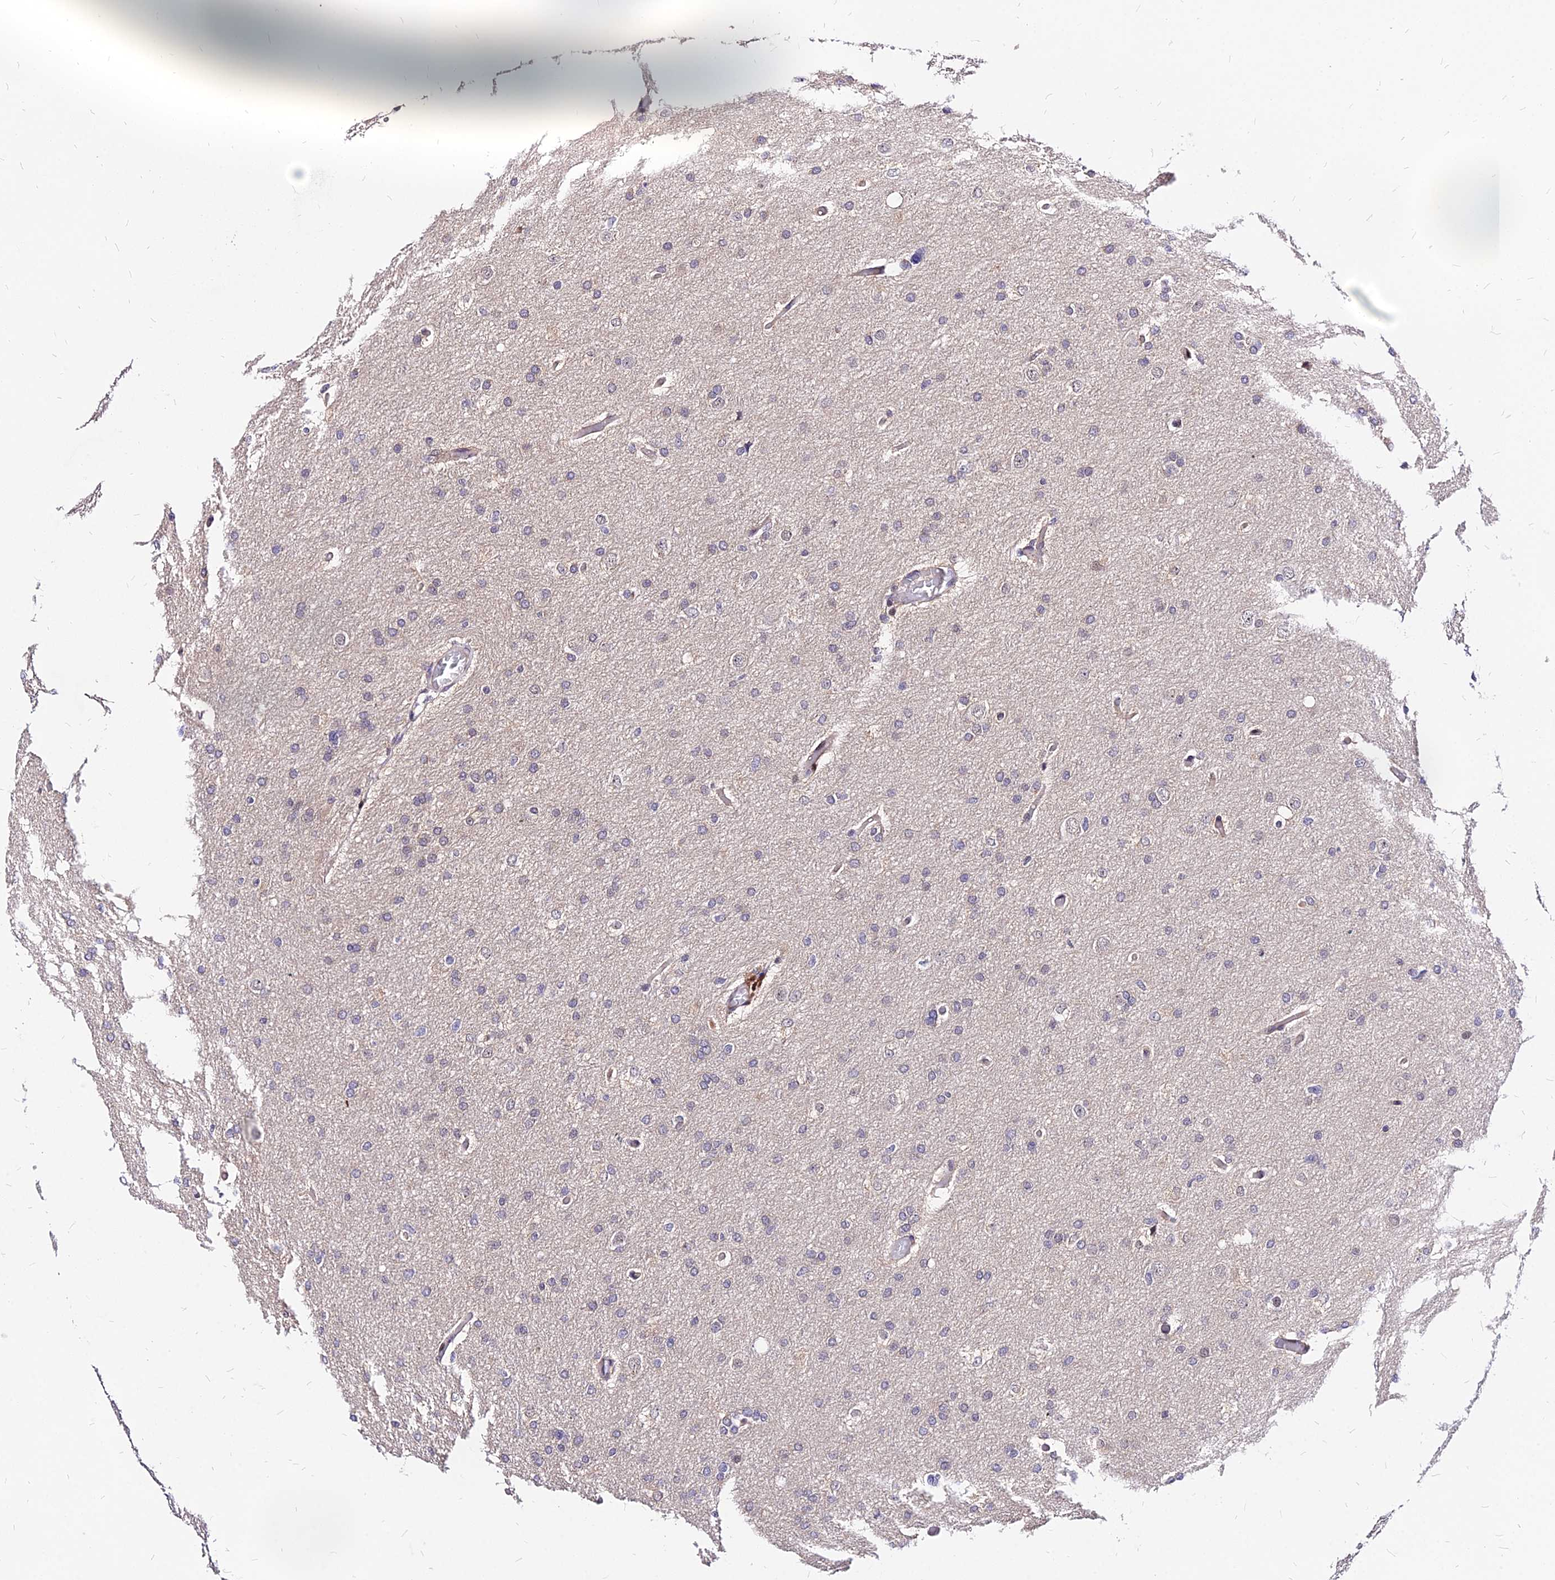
{"staining": {"intensity": "negative", "quantity": "none", "location": "none"}, "tissue": "glioma", "cell_type": "Tumor cells", "image_type": "cancer", "snomed": [{"axis": "morphology", "description": "Glioma, malignant, High grade"}, {"axis": "topography", "description": "Cerebral cortex"}], "caption": "A micrograph of human glioma is negative for staining in tumor cells.", "gene": "DDX55", "patient": {"sex": "female", "age": 36}}